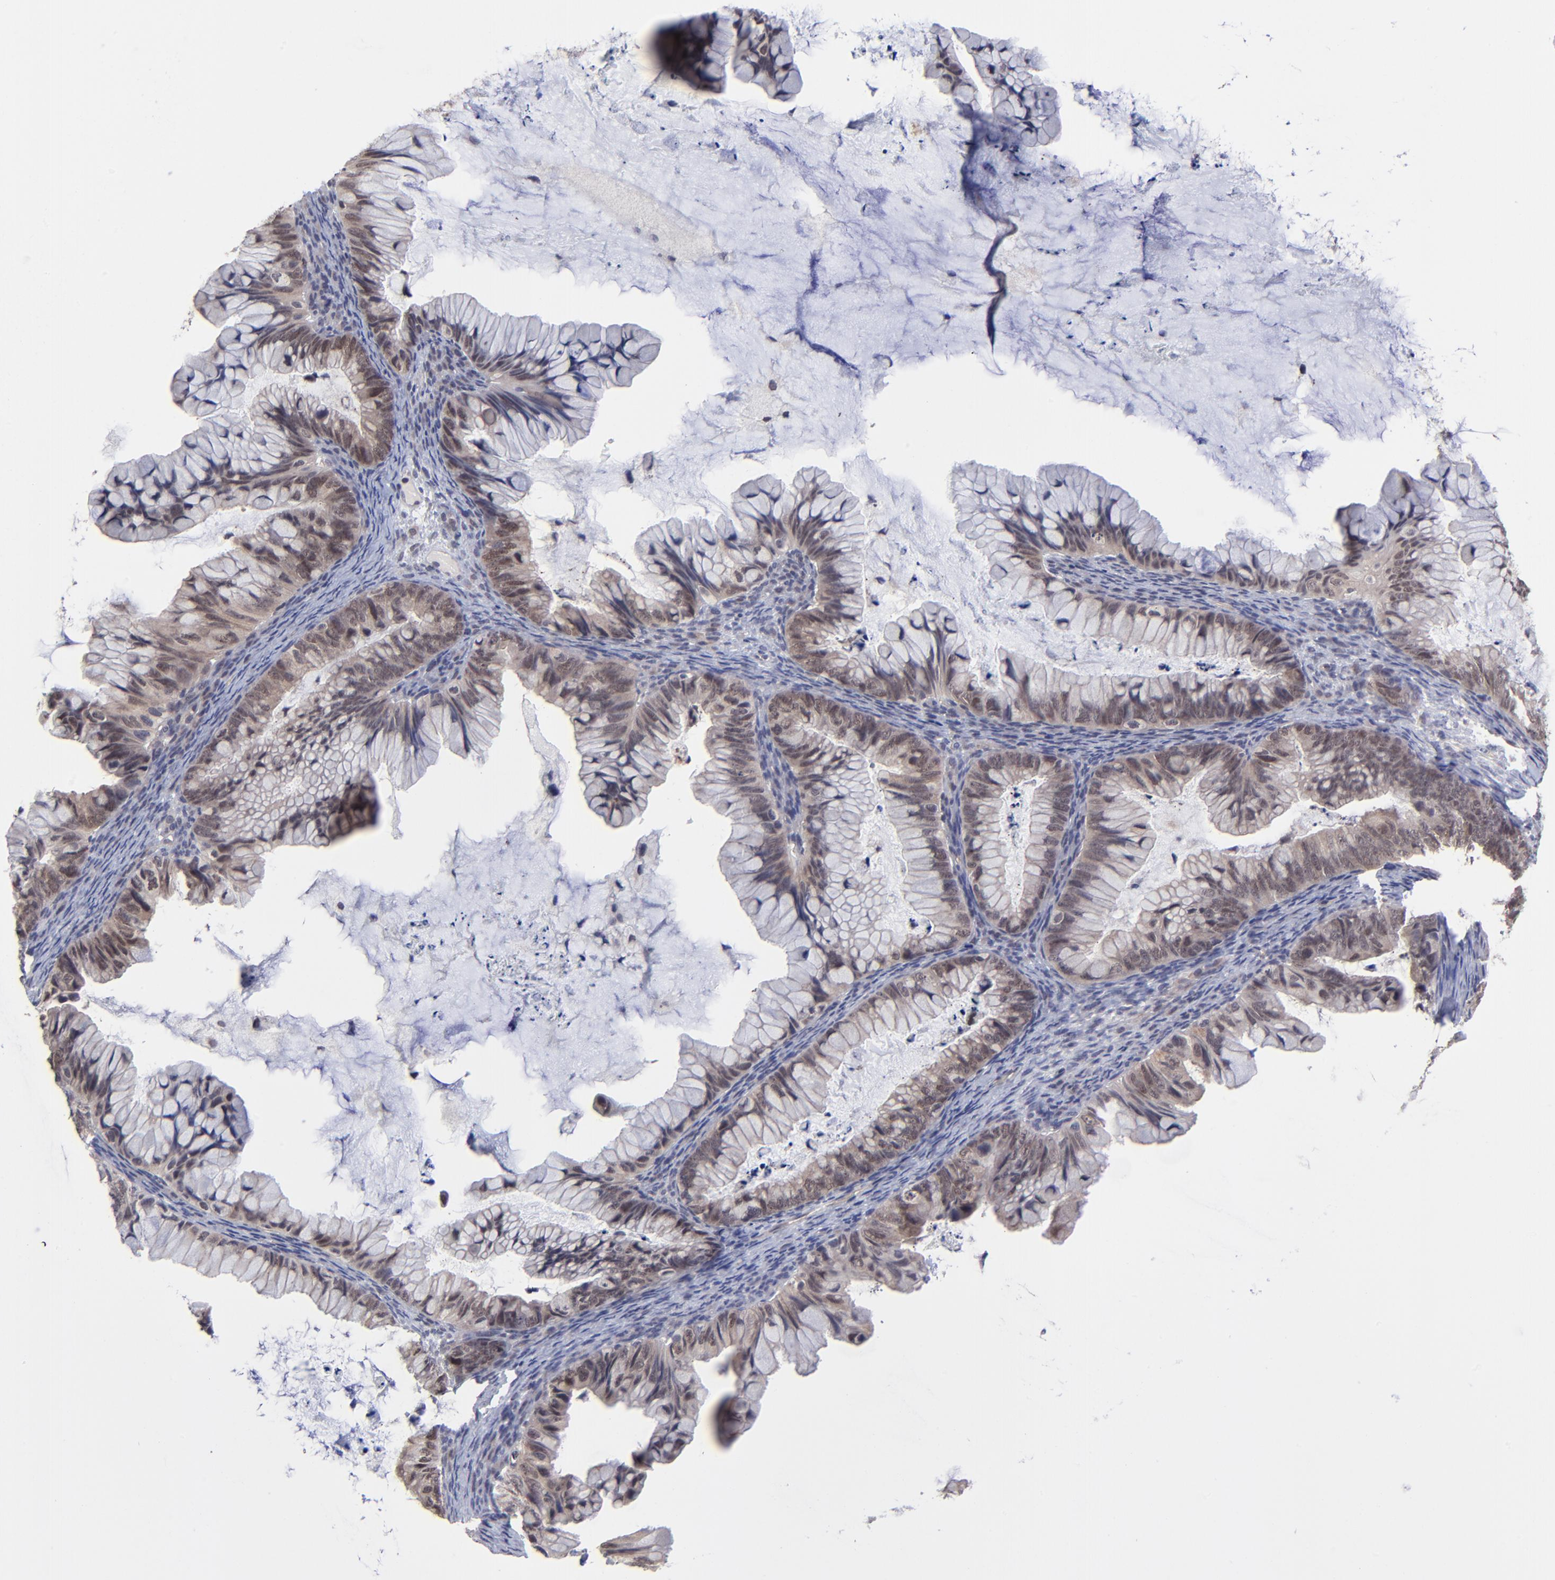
{"staining": {"intensity": "weak", "quantity": "25%-75%", "location": "cytoplasmic/membranous"}, "tissue": "ovarian cancer", "cell_type": "Tumor cells", "image_type": "cancer", "snomed": [{"axis": "morphology", "description": "Cystadenocarcinoma, mucinous, NOS"}, {"axis": "topography", "description": "Ovary"}], "caption": "Mucinous cystadenocarcinoma (ovarian) stained for a protein exhibits weak cytoplasmic/membranous positivity in tumor cells.", "gene": "ZNF419", "patient": {"sex": "female", "age": 36}}